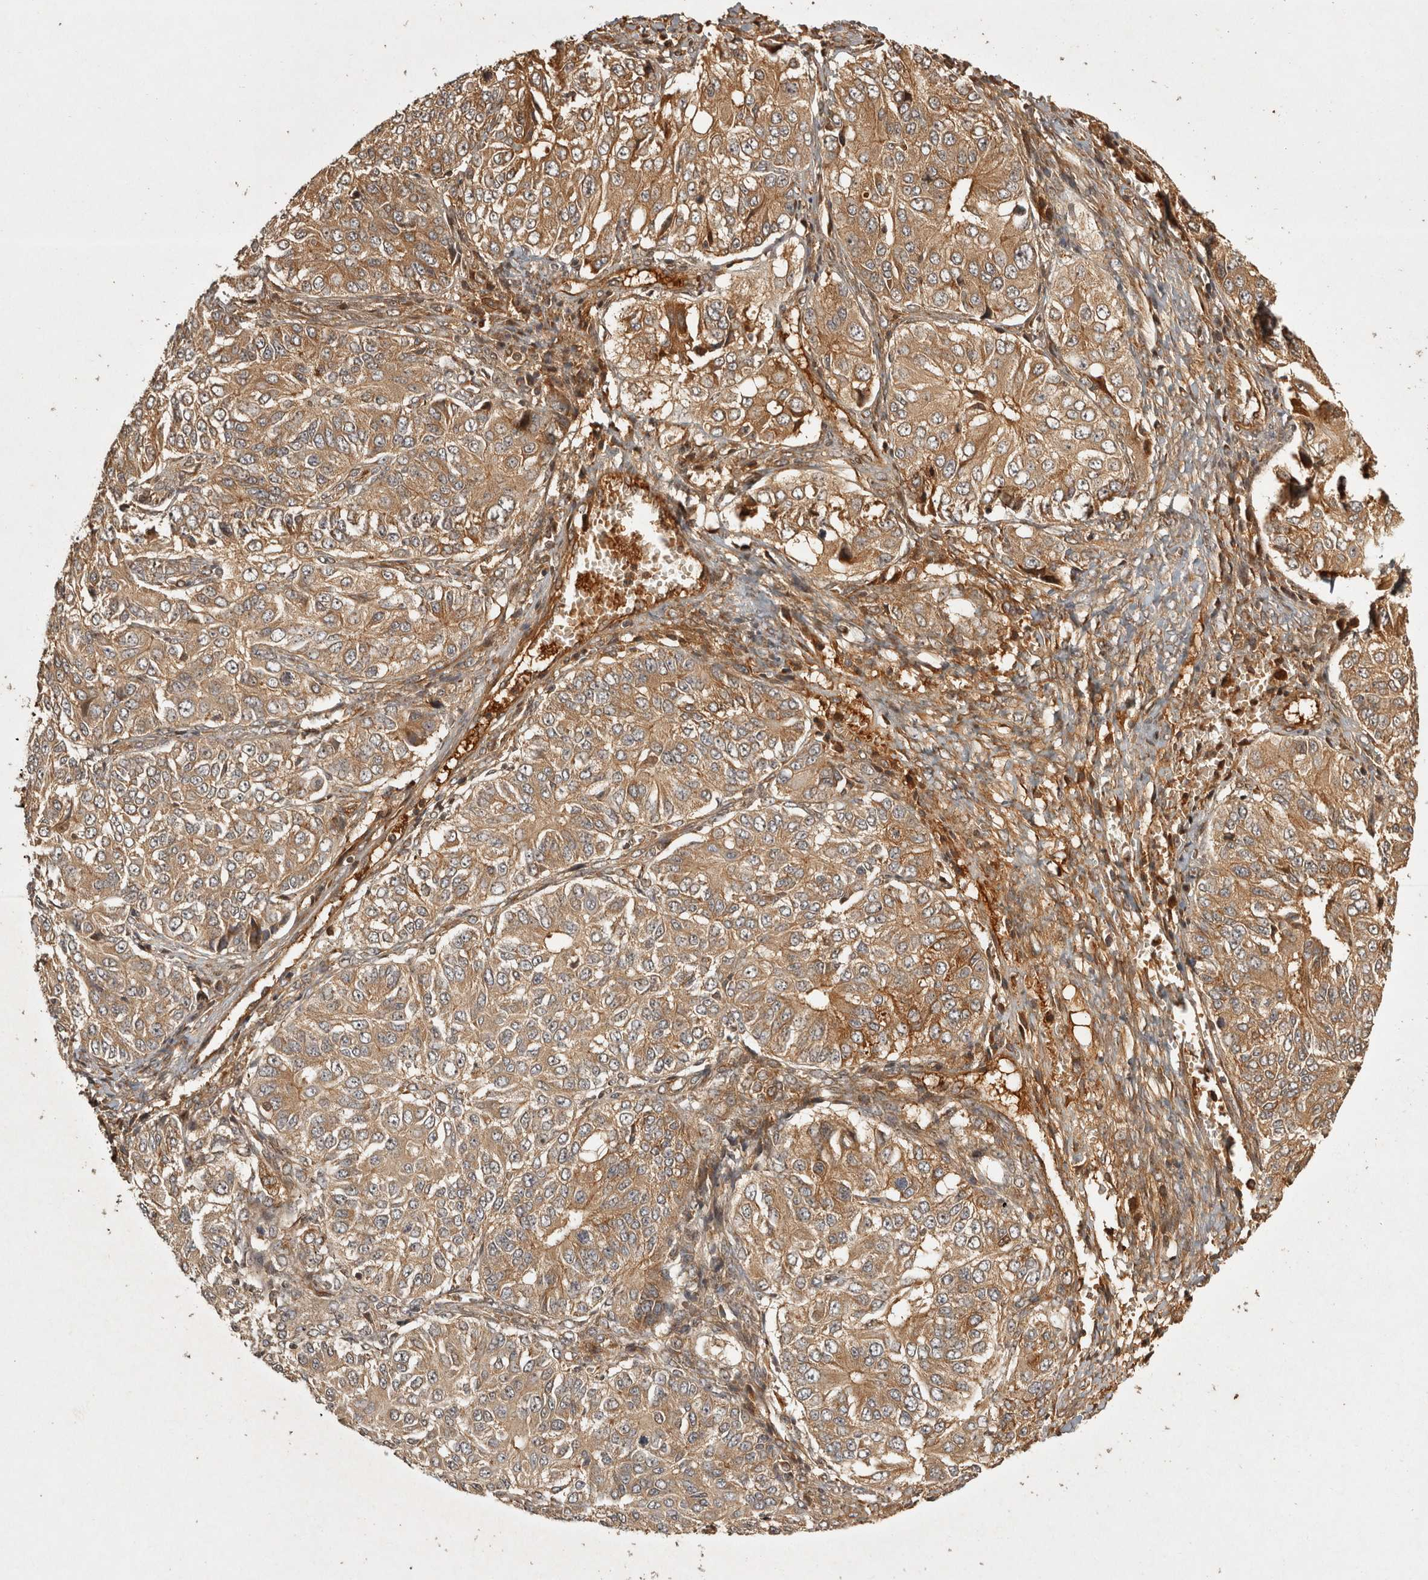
{"staining": {"intensity": "moderate", "quantity": ">75%", "location": "cytoplasmic/membranous"}, "tissue": "ovarian cancer", "cell_type": "Tumor cells", "image_type": "cancer", "snomed": [{"axis": "morphology", "description": "Carcinoma, endometroid"}, {"axis": "topography", "description": "Ovary"}], "caption": "Immunohistochemistry (IHC) histopathology image of neoplastic tissue: ovarian endometroid carcinoma stained using immunohistochemistry shows medium levels of moderate protein expression localized specifically in the cytoplasmic/membranous of tumor cells, appearing as a cytoplasmic/membranous brown color.", "gene": "CAMSAP2", "patient": {"sex": "female", "age": 51}}